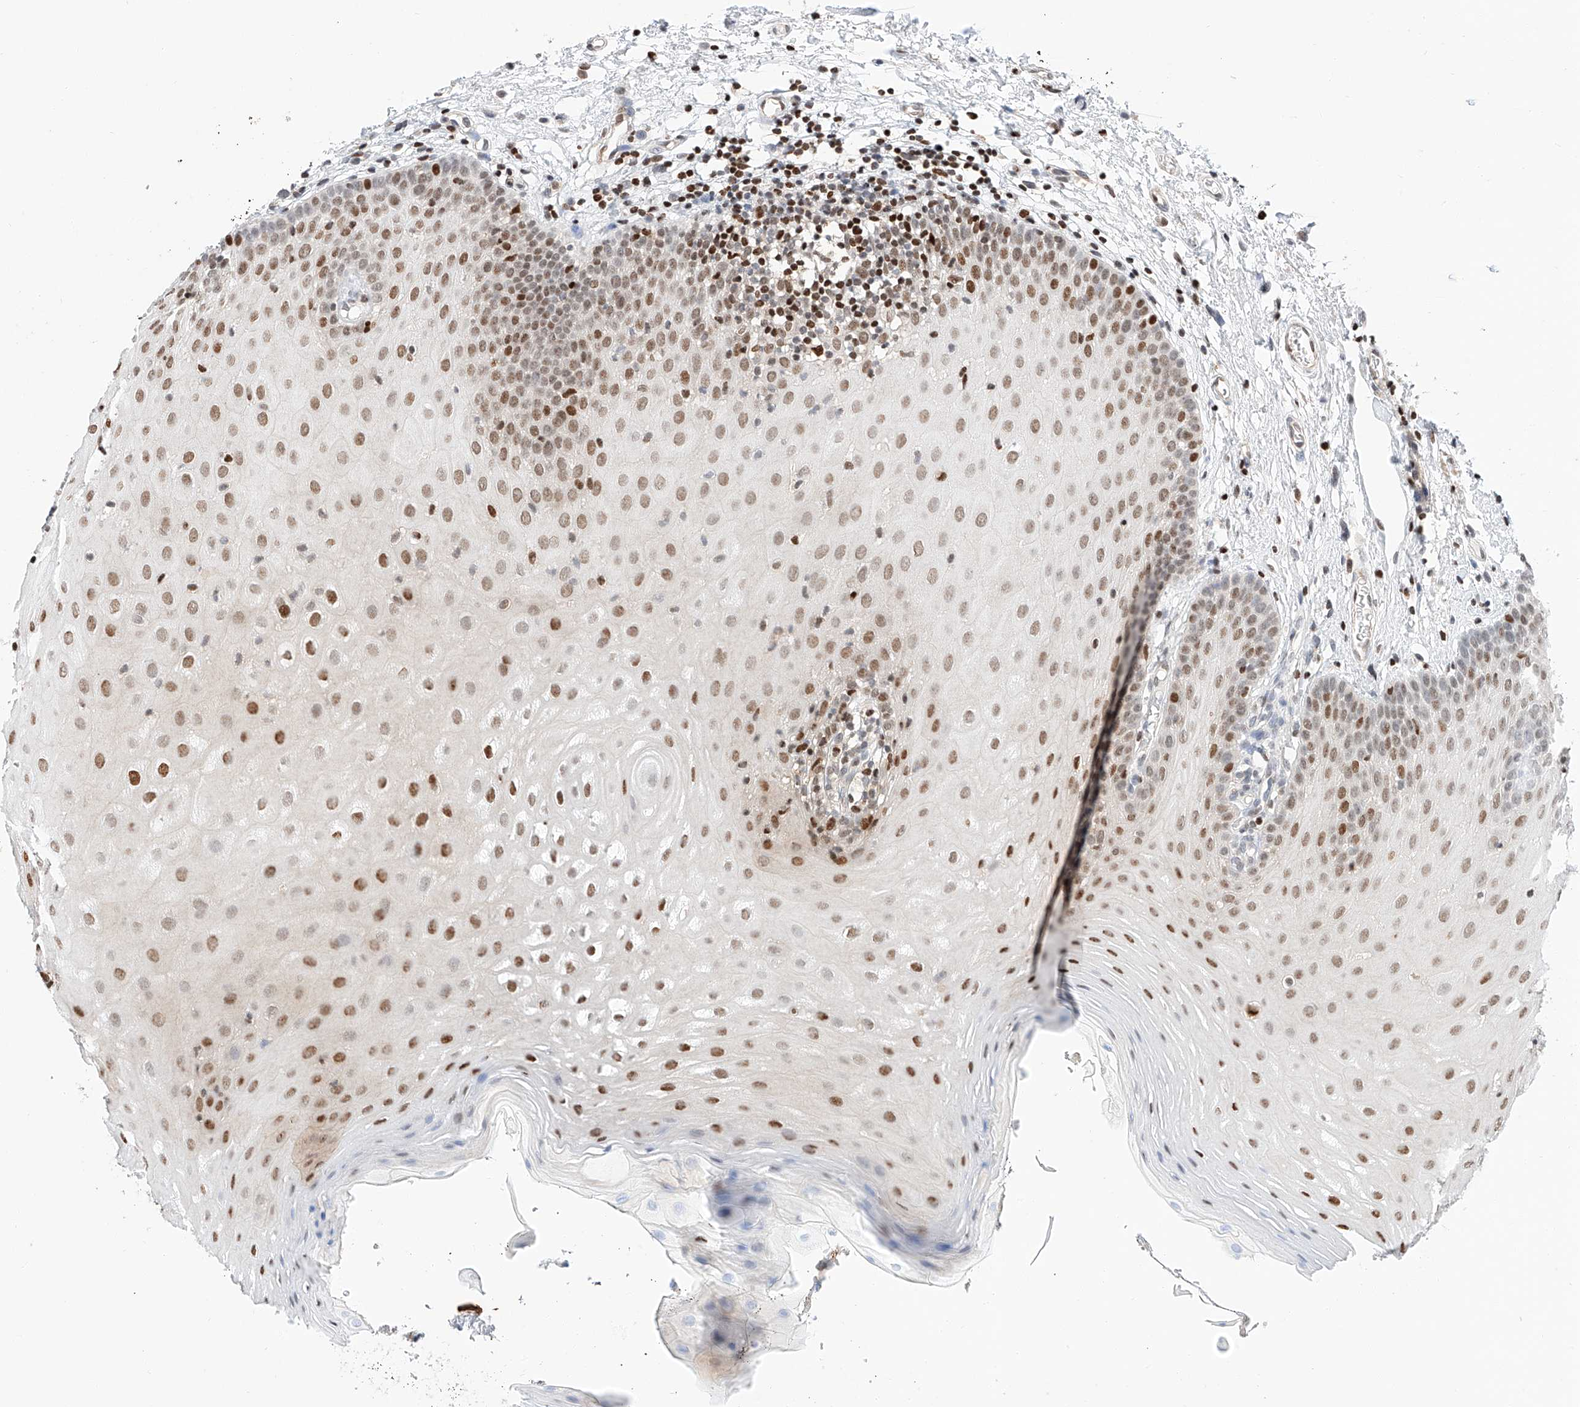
{"staining": {"intensity": "strong", "quantity": ">75%", "location": "cytoplasmic/membranous,nuclear"}, "tissue": "oral mucosa", "cell_type": "Squamous epithelial cells", "image_type": "normal", "snomed": [{"axis": "morphology", "description": "Normal tissue, NOS"}, {"axis": "topography", "description": "Oral tissue"}], "caption": "The immunohistochemical stain labels strong cytoplasmic/membranous,nuclear staining in squamous epithelial cells of benign oral mucosa. The protein is shown in brown color, while the nuclei are stained blue.", "gene": "HDAC9", "patient": {"sex": "male", "age": 74}}